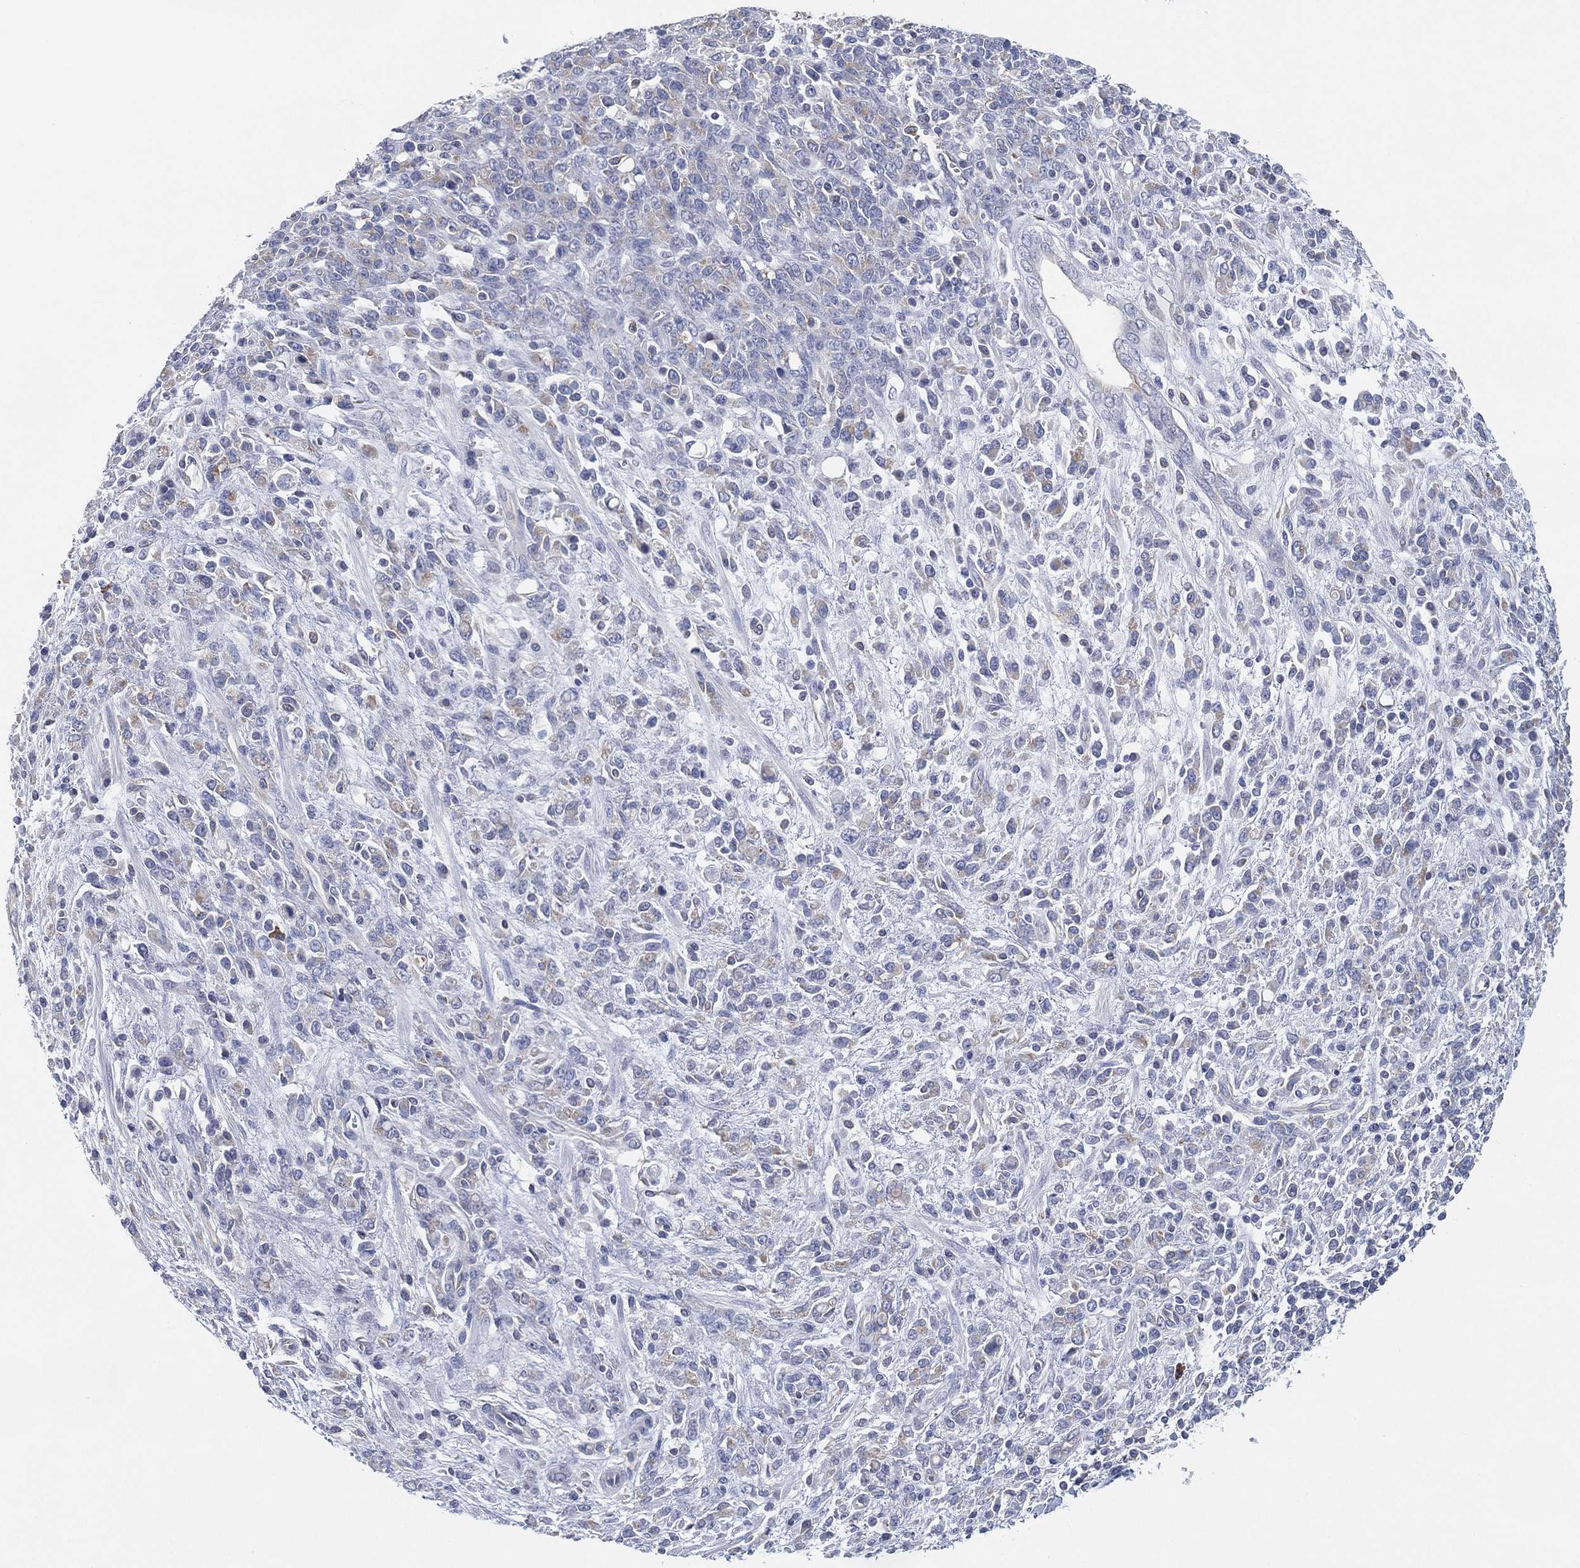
{"staining": {"intensity": "weak", "quantity": "<25%", "location": "cytoplasmic/membranous"}, "tissue": "stomach cancer", "cell_type": "Tumor cells", "image_type": "cancer", "snomed": [{"axis": "morphology", "description": "Adenocarcinoma, NOS"}, {"axis": "topography", "description": "Stomach"}], "caption": "There is no significant staining in tumor cells of stomach cancer.", "gene": "CFTR", "patient": {"sex": "female", "age": 57}}